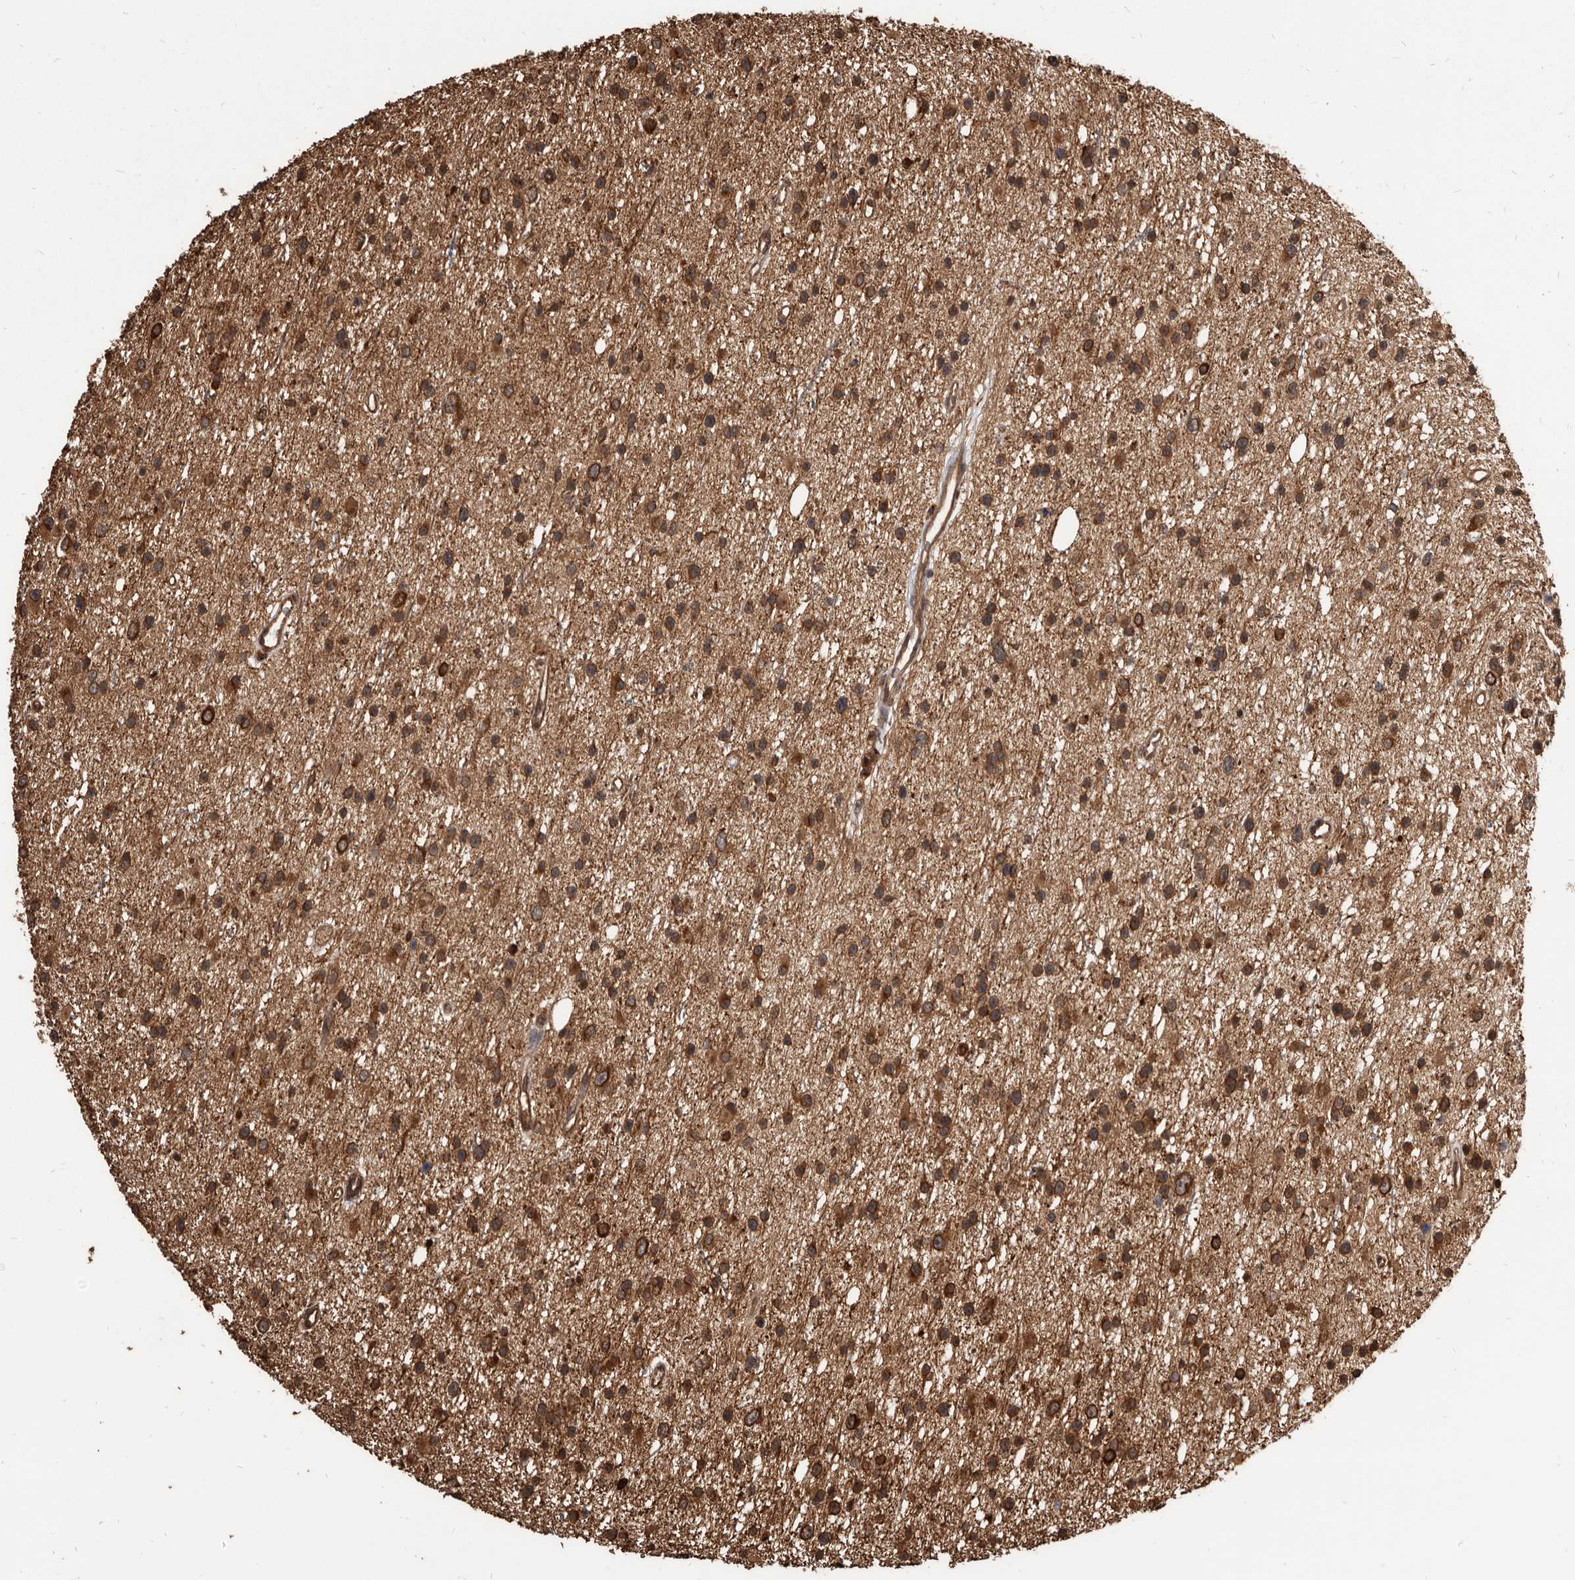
{"staining": {"intensity": "strong", "quantity": ">75%", "location": "cytoplasmic/membranous"}, "tissue": "glioma", "cell_type": "Tumor cells", "image_type": "cancer", "snomed": [{"axis": "morphology", "description": "Glioma, malignant, Low grade"}, {"axis": "topography", "description": "Cerebral cortex"}], "caption": "A photomicrograph showing strong cytoplasmic/membranous positivity in about >75% of tumor cells in glioma, as visualized by brown immunohistochemical staining.", "gene": "ADAMTS20", "patient": {"sex": "female", "age": 39}}